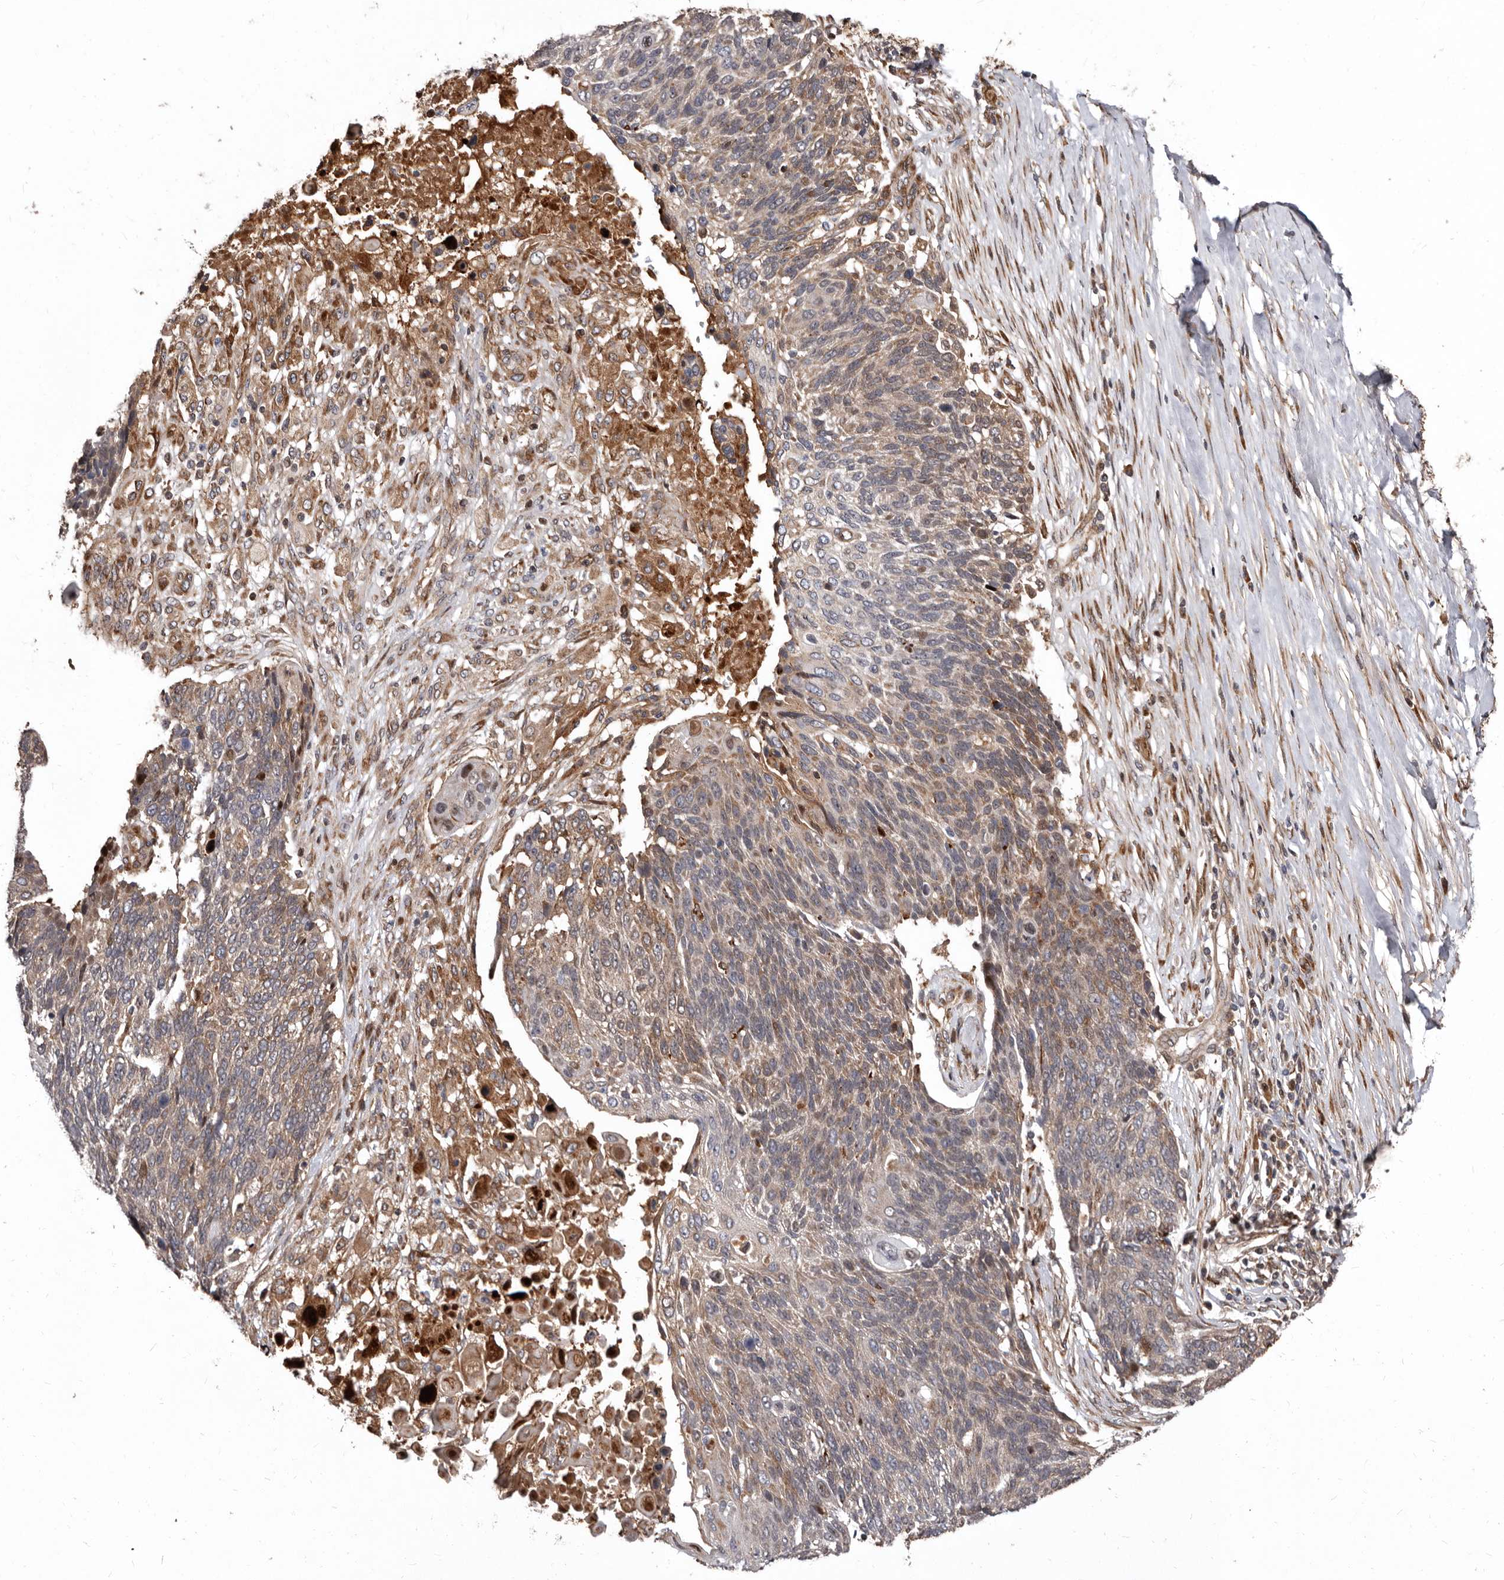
{"staining": {"intensity": "weak", "quantity": "<25%", "location": "cytoplasmic/membranous"}, "tissue": "lung cancer", "cell_type": "Tumor cells", "image_type": "cancer", "snomed": [{"axis": "morphology", "description": "Squamous cell carcinoma, NOS"}, {"axis": "topography", "description": "Lung"}], "caption": "An image of human lung squamous cell carcinoma is negative for staining in tumor cells.", "gene": "WEE2", "patient": {"sex": "male", "age": 66}}